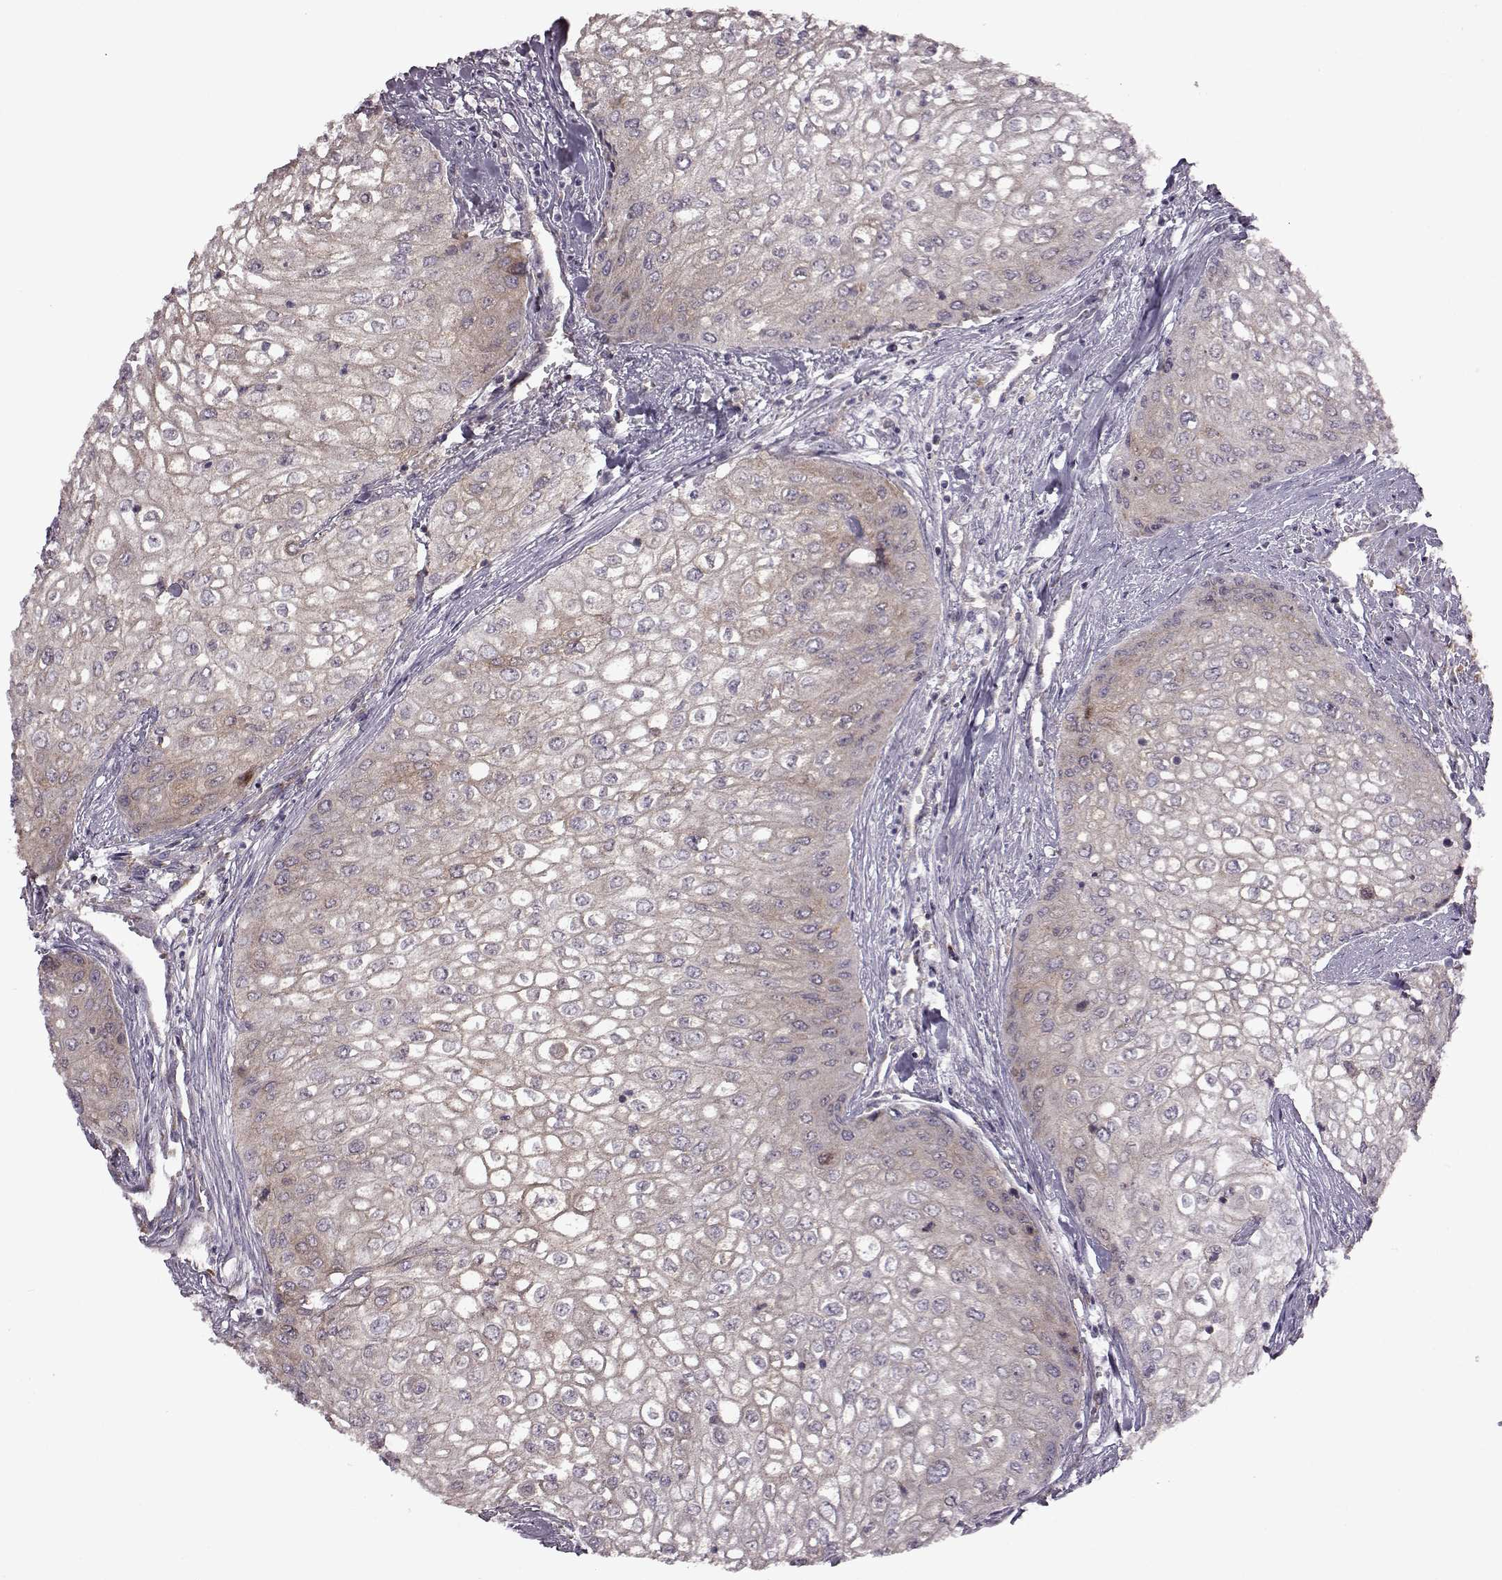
{"staining": {"intensity": "weak", "quantity": ">75%", "location": "cytoplasmic/membranous"}, "tissue": "urothelial cancer", "cell_type": "Tumor cells", "image_type": "cancer", "snomed": [{"axis": "morphology", "description": "Urothelial carcinoma, High grade"}, {"axis": "topography", "description": "Urinary bladder"}], "caption": "Protein staining of high-grade urothelial carcinoma tissue demonstrates weak cytoplasmic/membranous expression in about >75% of tumor cells. Nuclei are stained in blue.", "gene": "MTSS1", "patient": {"sex": "male", "age": 62}}